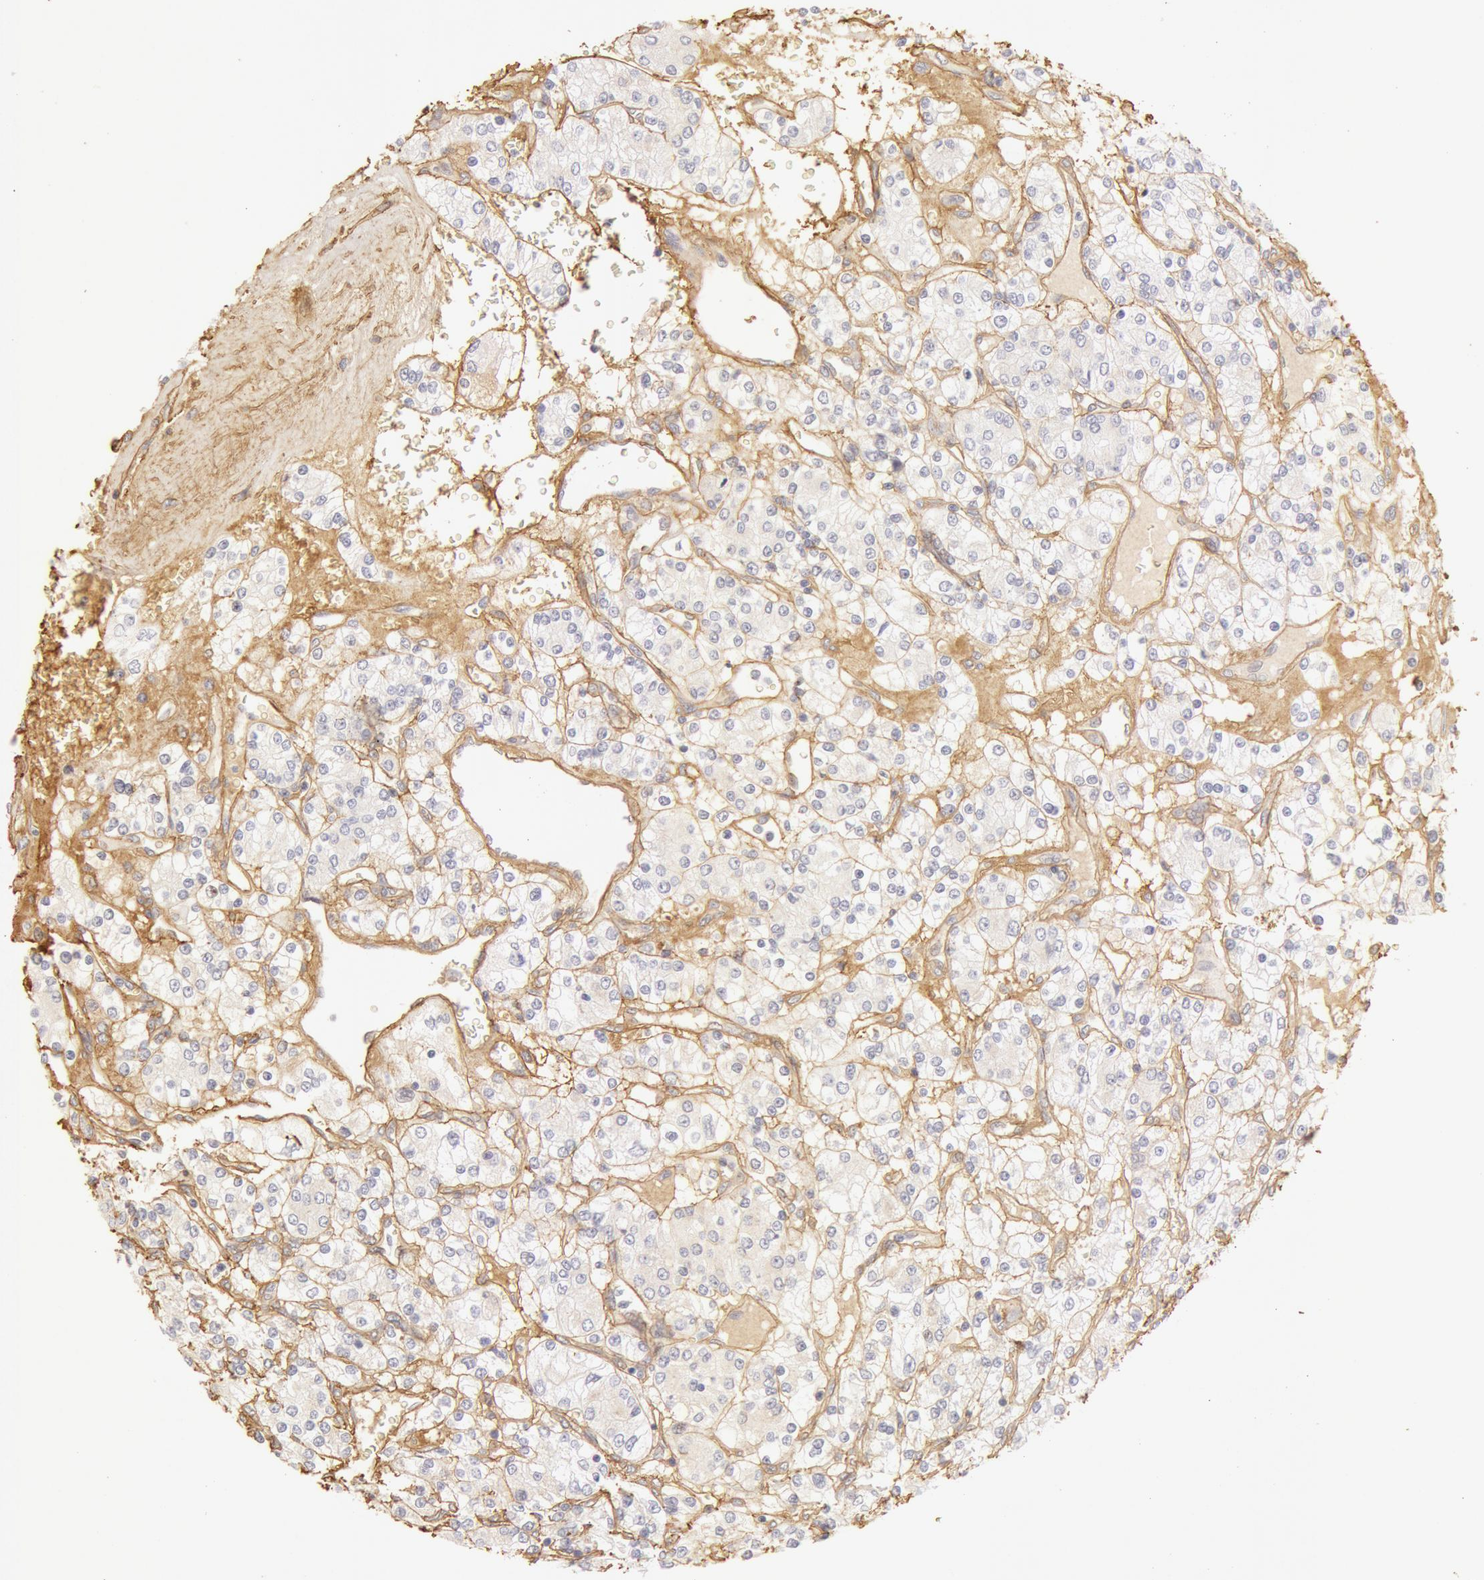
{"staining": {"intensity": "negative", "quantity": "none", "location": "none"}, "tissue": "renal cancer", "cell_type": "Tumor cells", "image_type": "cancer", "snomed": [{"axis": "morphology", "description": "Adenocarcinoma, NOS"}, {"axis": "topography", "description": "Kidney"}], "caption": "This is a image of immunohistochemistry (IHC) staining of renal adenocarcinoma, which shows no expression in tumor cells.", "gene": "COL4A1", "patient": {"sex": "female", "age": 62}}